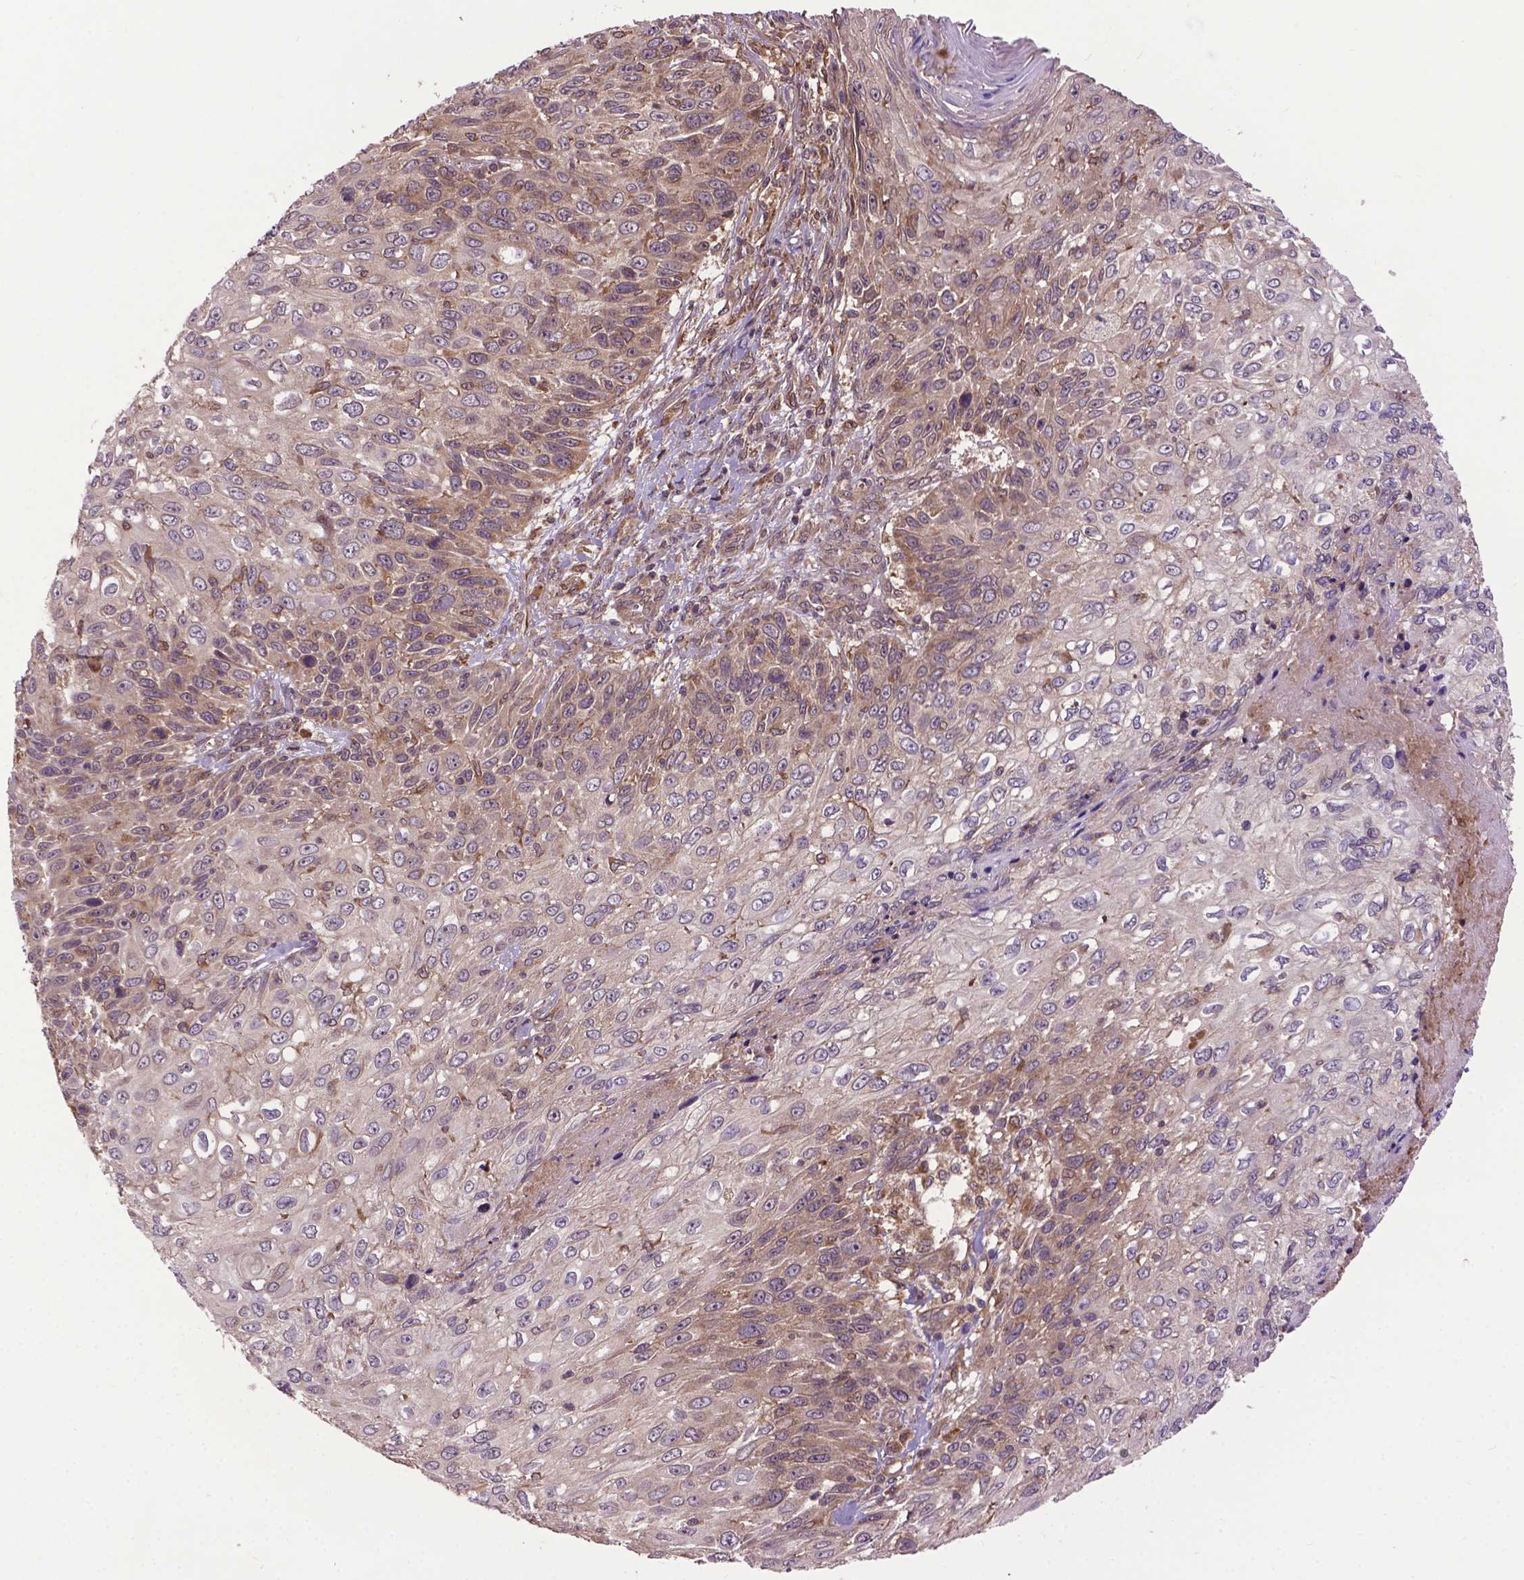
{"staining": {"intensity": "moderate", "quantity": "25%-75%", "location": "cytoplasmic/membranous"}, "tissue": "skin cancer", "cell_type": "Tumor cells", "image_type": "cancer", "snomed": [{"axis": "morphology", "description": "Squamous cell carcinoma, NOS"}, {"axis": "topography", "description": "Skin"}], "caption": "IHC (DAB (3,3'-diaminobenzidine)) staining of skin cancer exhibits moderate cytoplasmic/membranous protein positivity in about 25%-75% of tumor cells.", "gene": "ZNF616", "patient": {"sex": "male", "age": 92}}